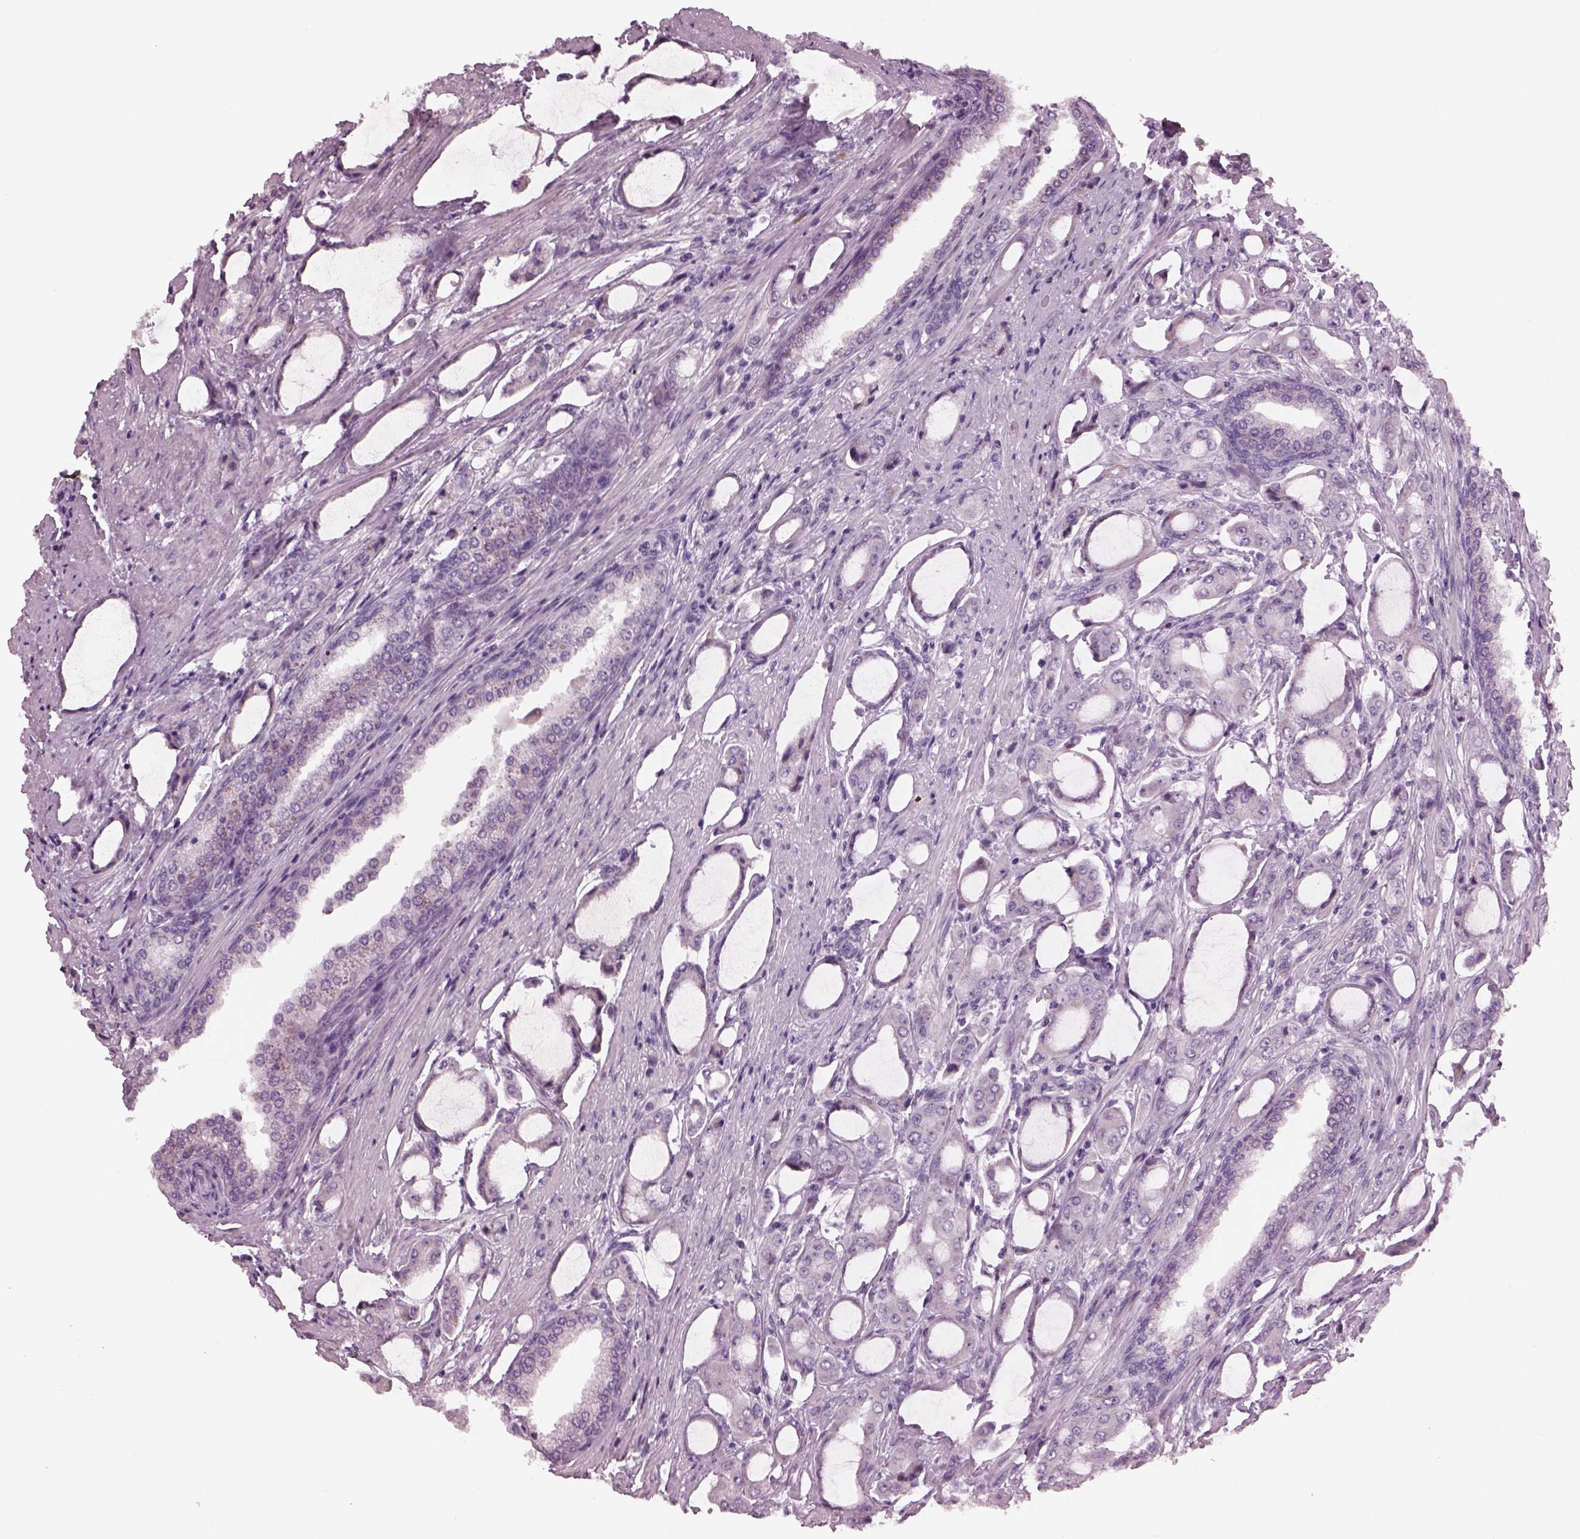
{"staining": {"intensity": "negative", "quantity": "none", "location": "none"}, "tissue": "prostate cancer", "cell_type": "Tumor cells", "image_type": "cancer", "snomed": [{"axis": "morphology", "description": "Adenocarcinoma, NOS"}, {"axis": "topography", "description": "Prostate"}], "caption": "Image shows no protein expression in tumor cells of prostate adenocarcinoma tissue.", "gene": "CYLC1", "patient": {"sex": "male", "age": 63}}